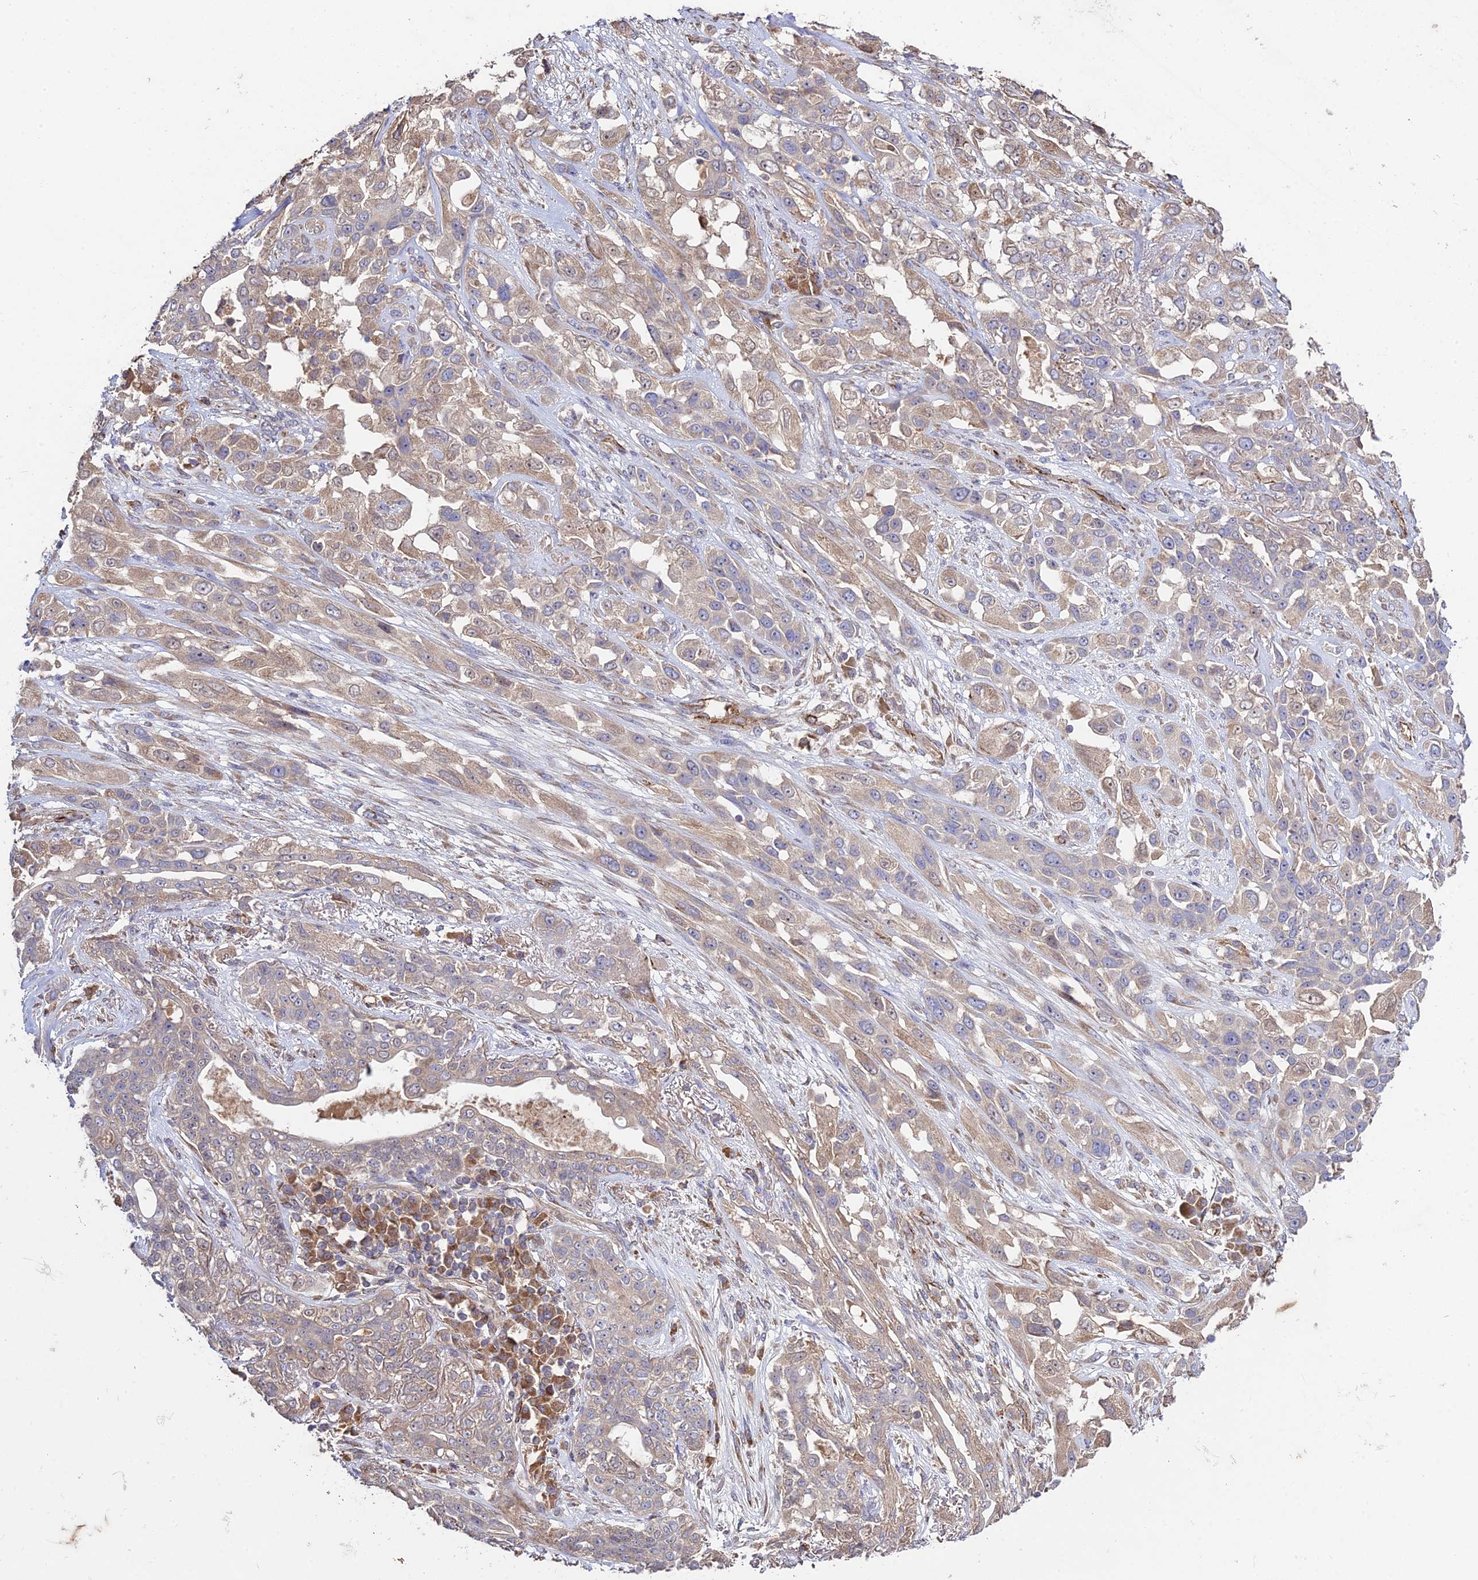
{"staining": {"intensity": "weak", "quantity": "25%-75%", "location": "cytoplasmic/membranous"}, "tissue": "lung cancer", "cell_type": "Tumor cells", "image_type": "cancer", "snomed": [{"axis": "morphology", "description": "Squamous cell carcinoma, NOS"}, {"axis": "topography", "description": "Lung"}], "caption": "DAB immunohistochemical staining of human lung squamous cell carcinoma displays weak cytoplasmic/membranous protein positivity in approximately 25%-75% of tumor cells.", "gene": "GRTP1", "patient": {"sex": "female", "age": 70}}